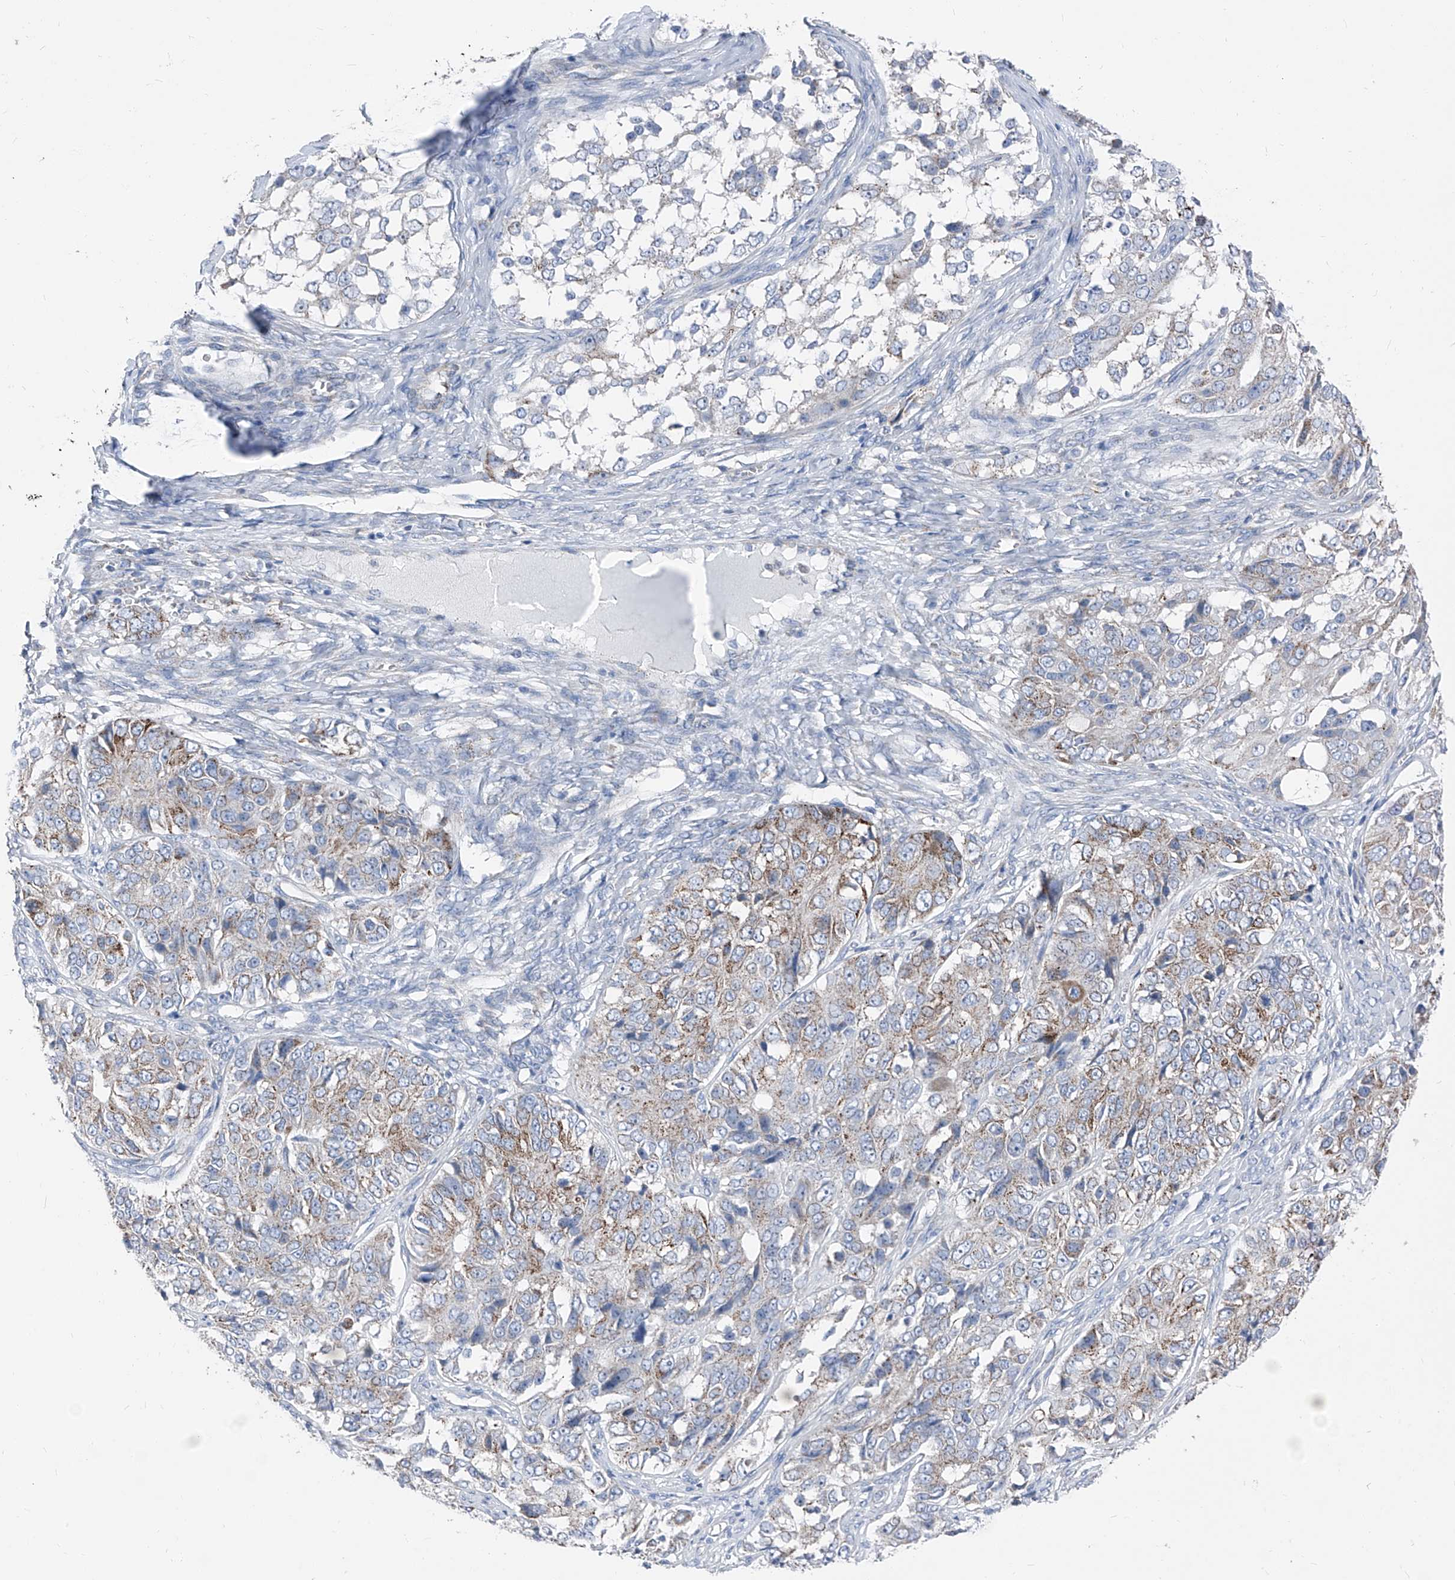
{"staining": {"intensity": "moderate", "quantity": "<25%", "location": "cytoplasmic/membranous"}, "tissue": "ovarian cancer", "cell_type": "Tumor cells", "image_type": "cancer", "snomed": [{"axis": "morphology", "description": "Carcinoma, endometroid"}, {"axis": "topography", "description": "Ovary"}], "caption": "Approximately <25% of tumor cells in ovarian cancer (endometroid carcinoma) exhibit moderate cytoplasmic/membranous protein positivity as visualized by brown immunohistochemical staining.", "gene": "AGPS", "patient": {"sex": "female", "age": 51}}